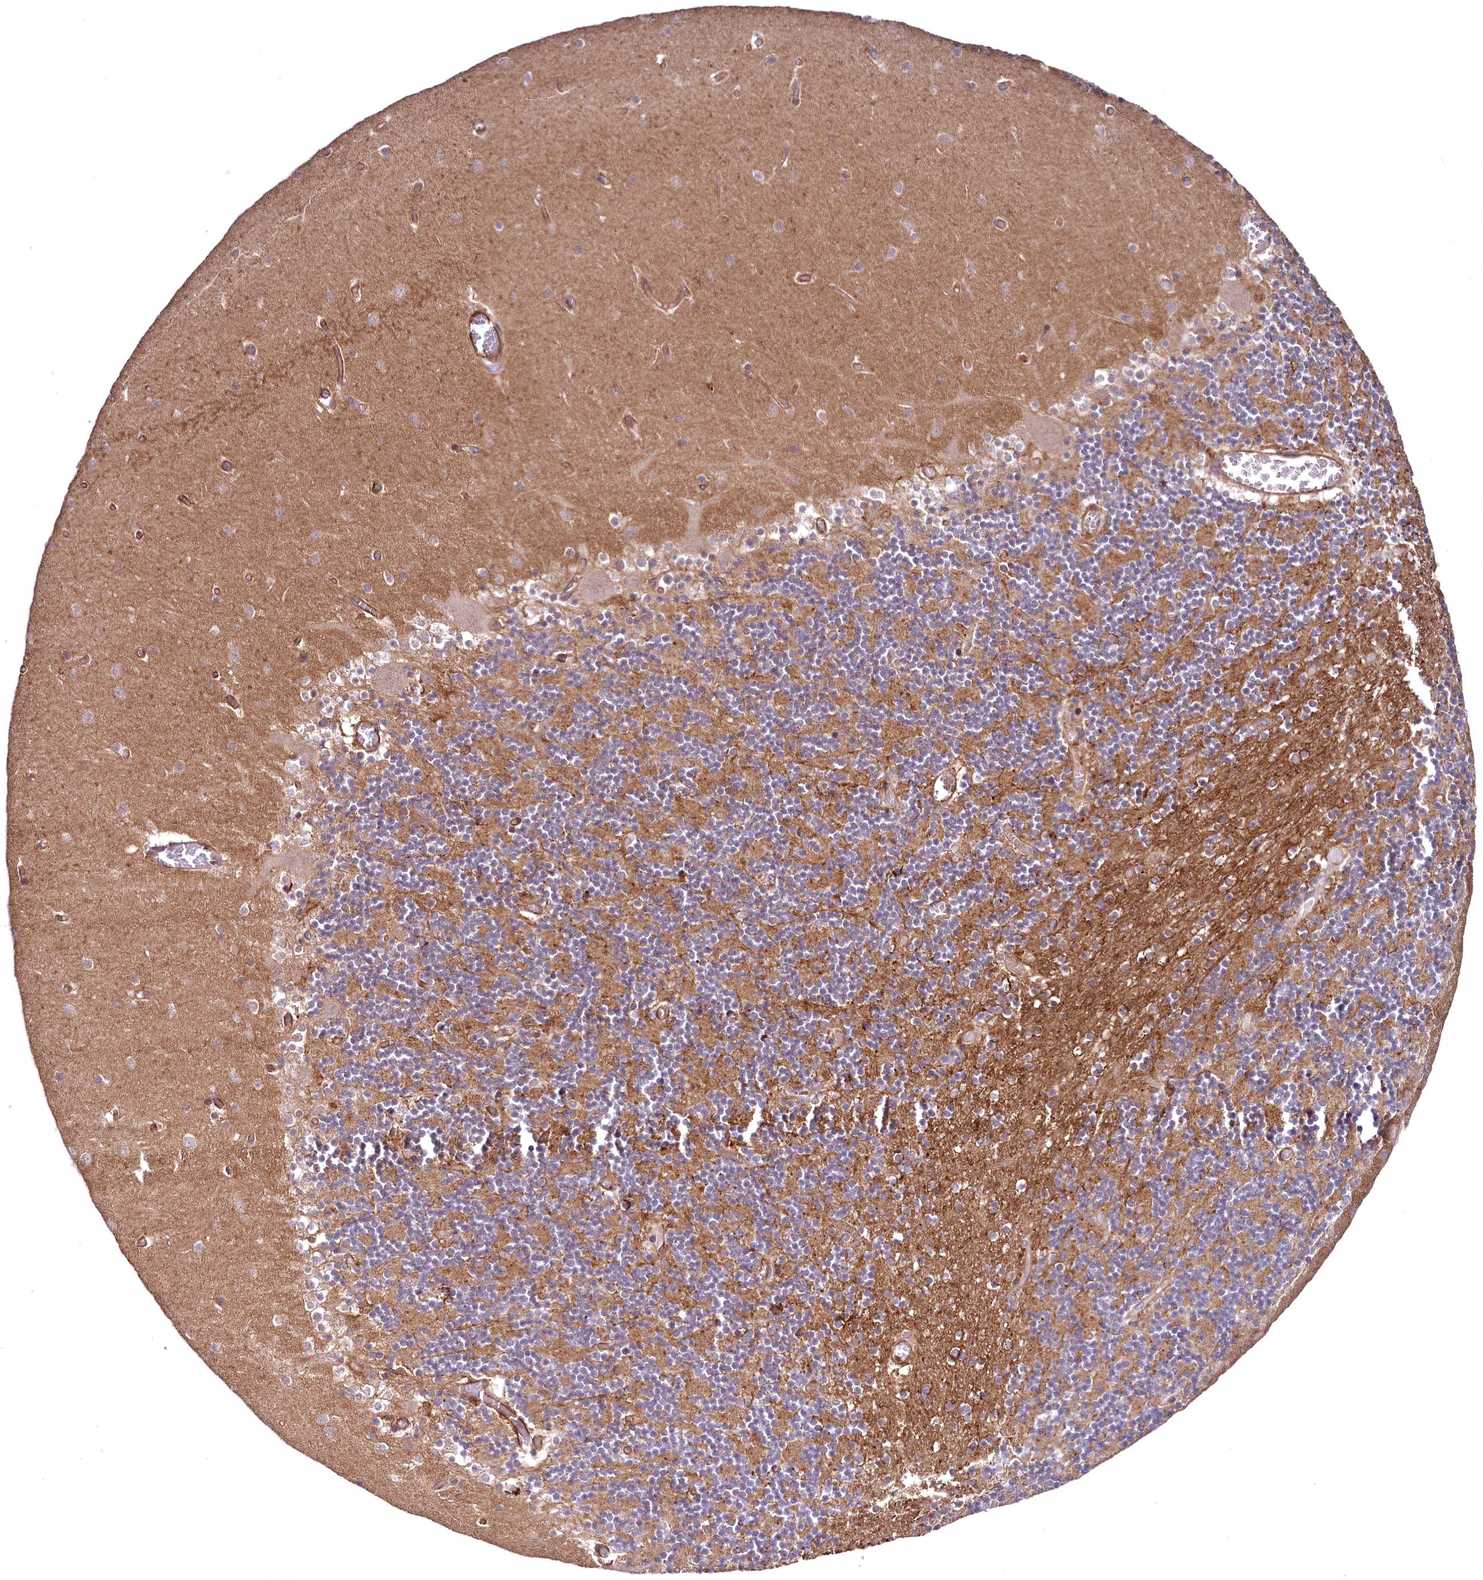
{"staining": {"intensity": "moderate", "quantity": "25%-75%", "location": "cytoplasmic/membranous"}, "tissue": "cerebellum", "cell_type": "Cells in granular layer", "image_type": "normal", "snomed": [{"axis": "morphology", "description": "Normal tissue, NOS"}, {"axis": "topography", "description": "Cerebellum"}], "caption": "Immunohistochemistry histopathology image of normal cerebellum: human cerebellum stained using immunohistochemistry shows medium levels of moderate protein expression localized specifically in the cytoplasmic/membranous of cells in granular layer, appearing as a cytoplasmic/membranous brown color.", "gene": "SVIP", "patient": {"sex": "female", "age": 28}}